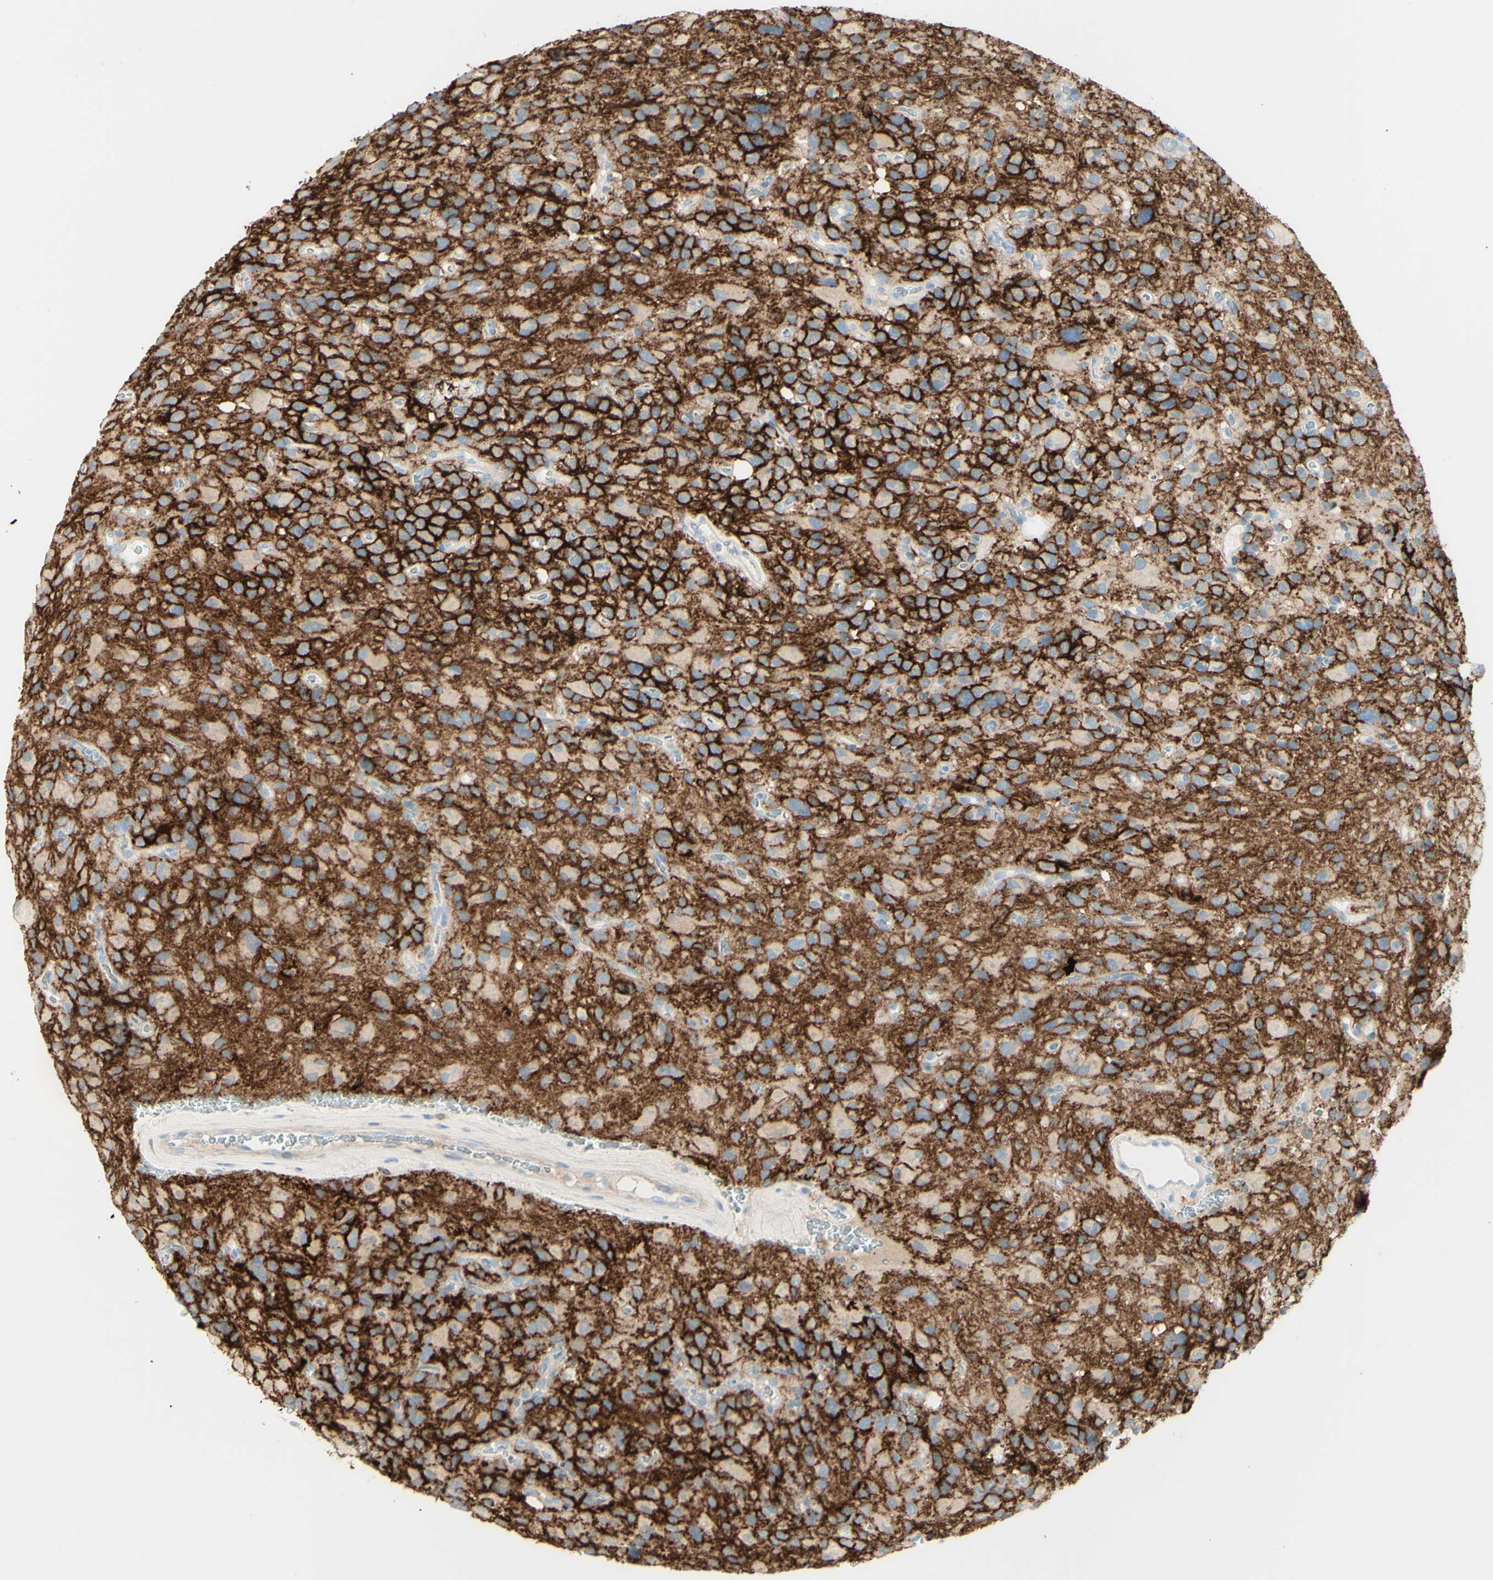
{"staining": {"intensity": "strong", "quantity": ">75%", "location": "cytoplasmic/membranous"}, "tissue": "glioma", "cell_type": "Tumor cells", "image_type": "cancer", "snomed": [{"axis": "morphology", "description": "Glioma, malignant, High grade"}, {"axis": "topography", "description": "Brain"}], "caption": "Immunohistochemical staining of human malignant glioma (high-grade) exhibits strong cytoplasmic/membranous protein expression in approximately >75% of tumor cells.", "gene": "ALCAM", "patient": {"sex": "male", "age": 48}}